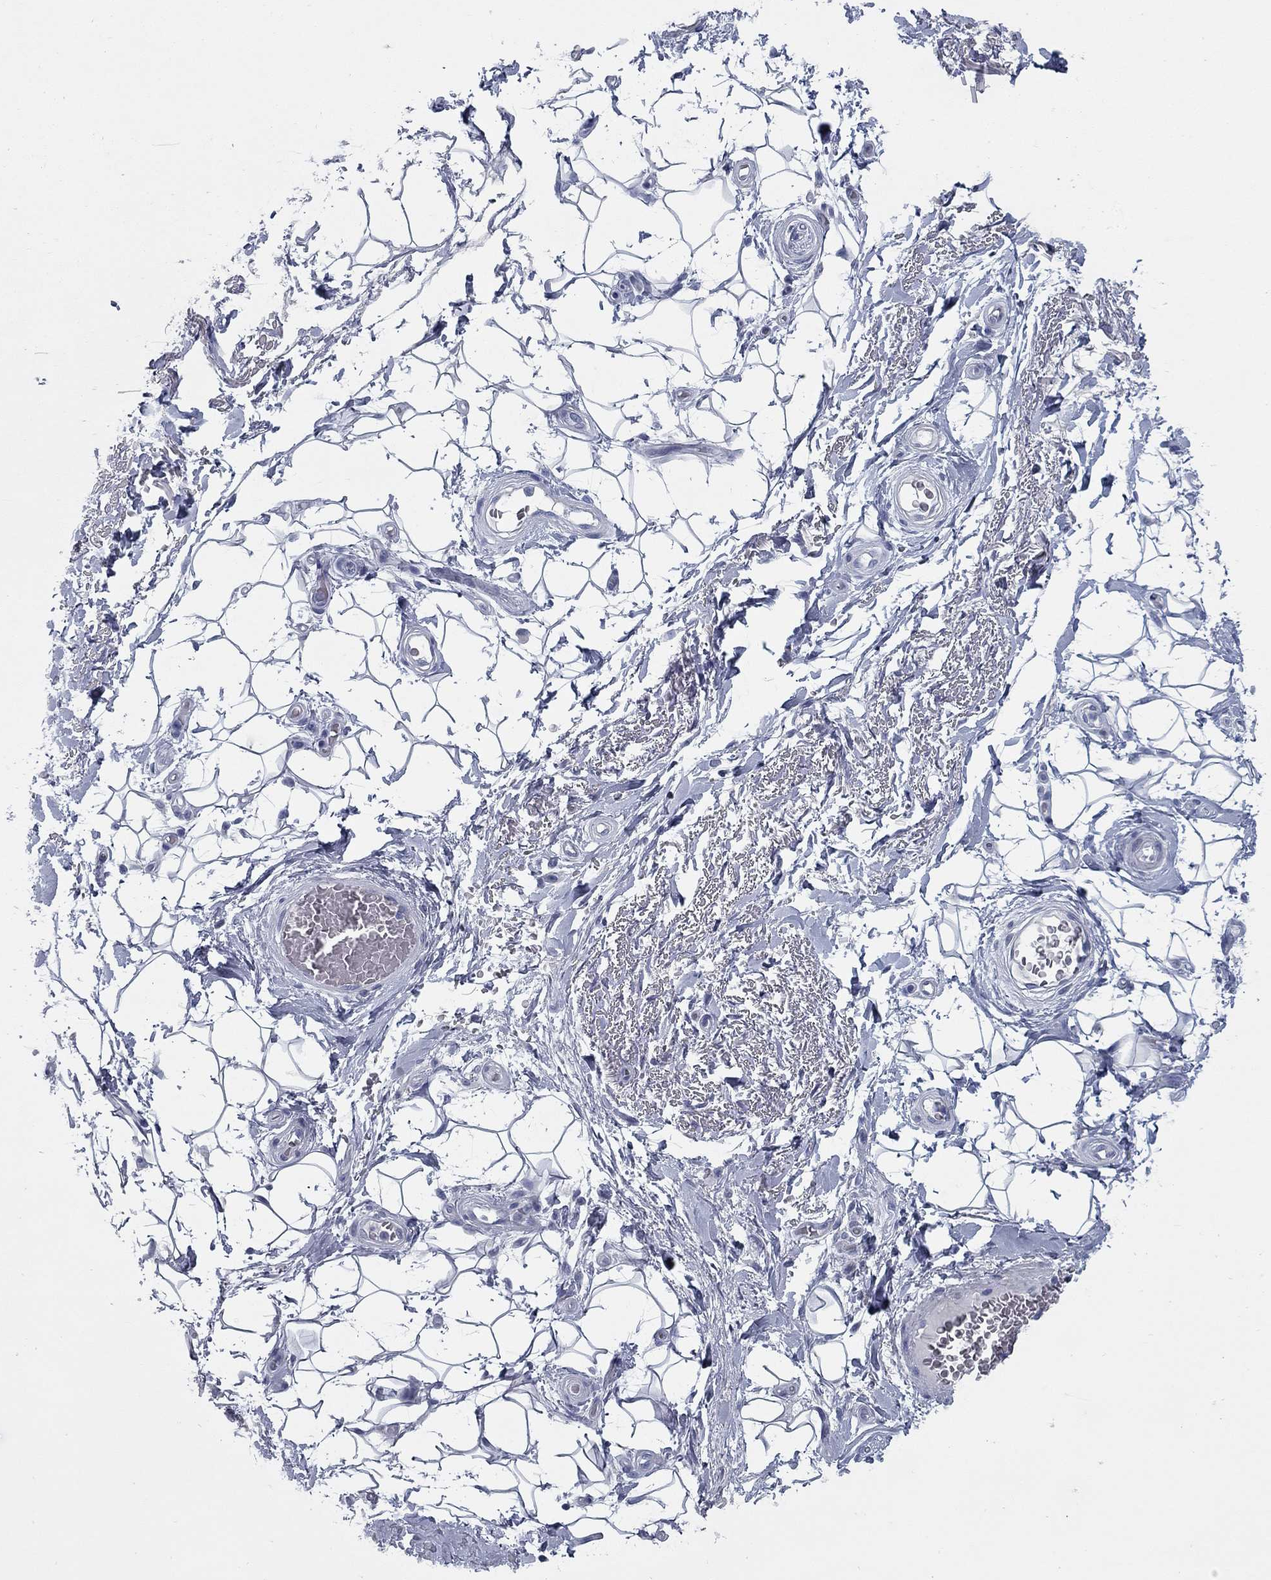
{"staining": {"intensity": "negative", "quantity": "none", "location": "none"}, "tissue": "adipose tissue", "cell_type": "Adipocytes", "image_type": "normal", "snomed": [{"axis": "morphology", "description": "Normal tissue, NOS"}, {"axis": "topography", "description": "Anal"}, {"axis": "topography", "description": "Peripheral nerve tissue"}], "caption": "High magnification brightfield microscopy of normal adipose tissue stained with DAB (brown) and counterstained with hematoxylin (blue): adipocytes show no significant positivity. (Brightfield microscopy of DAB IHC at high magnification).", "gene": "KIRREL2", "patient": {"sex": "male", "age": 53}}